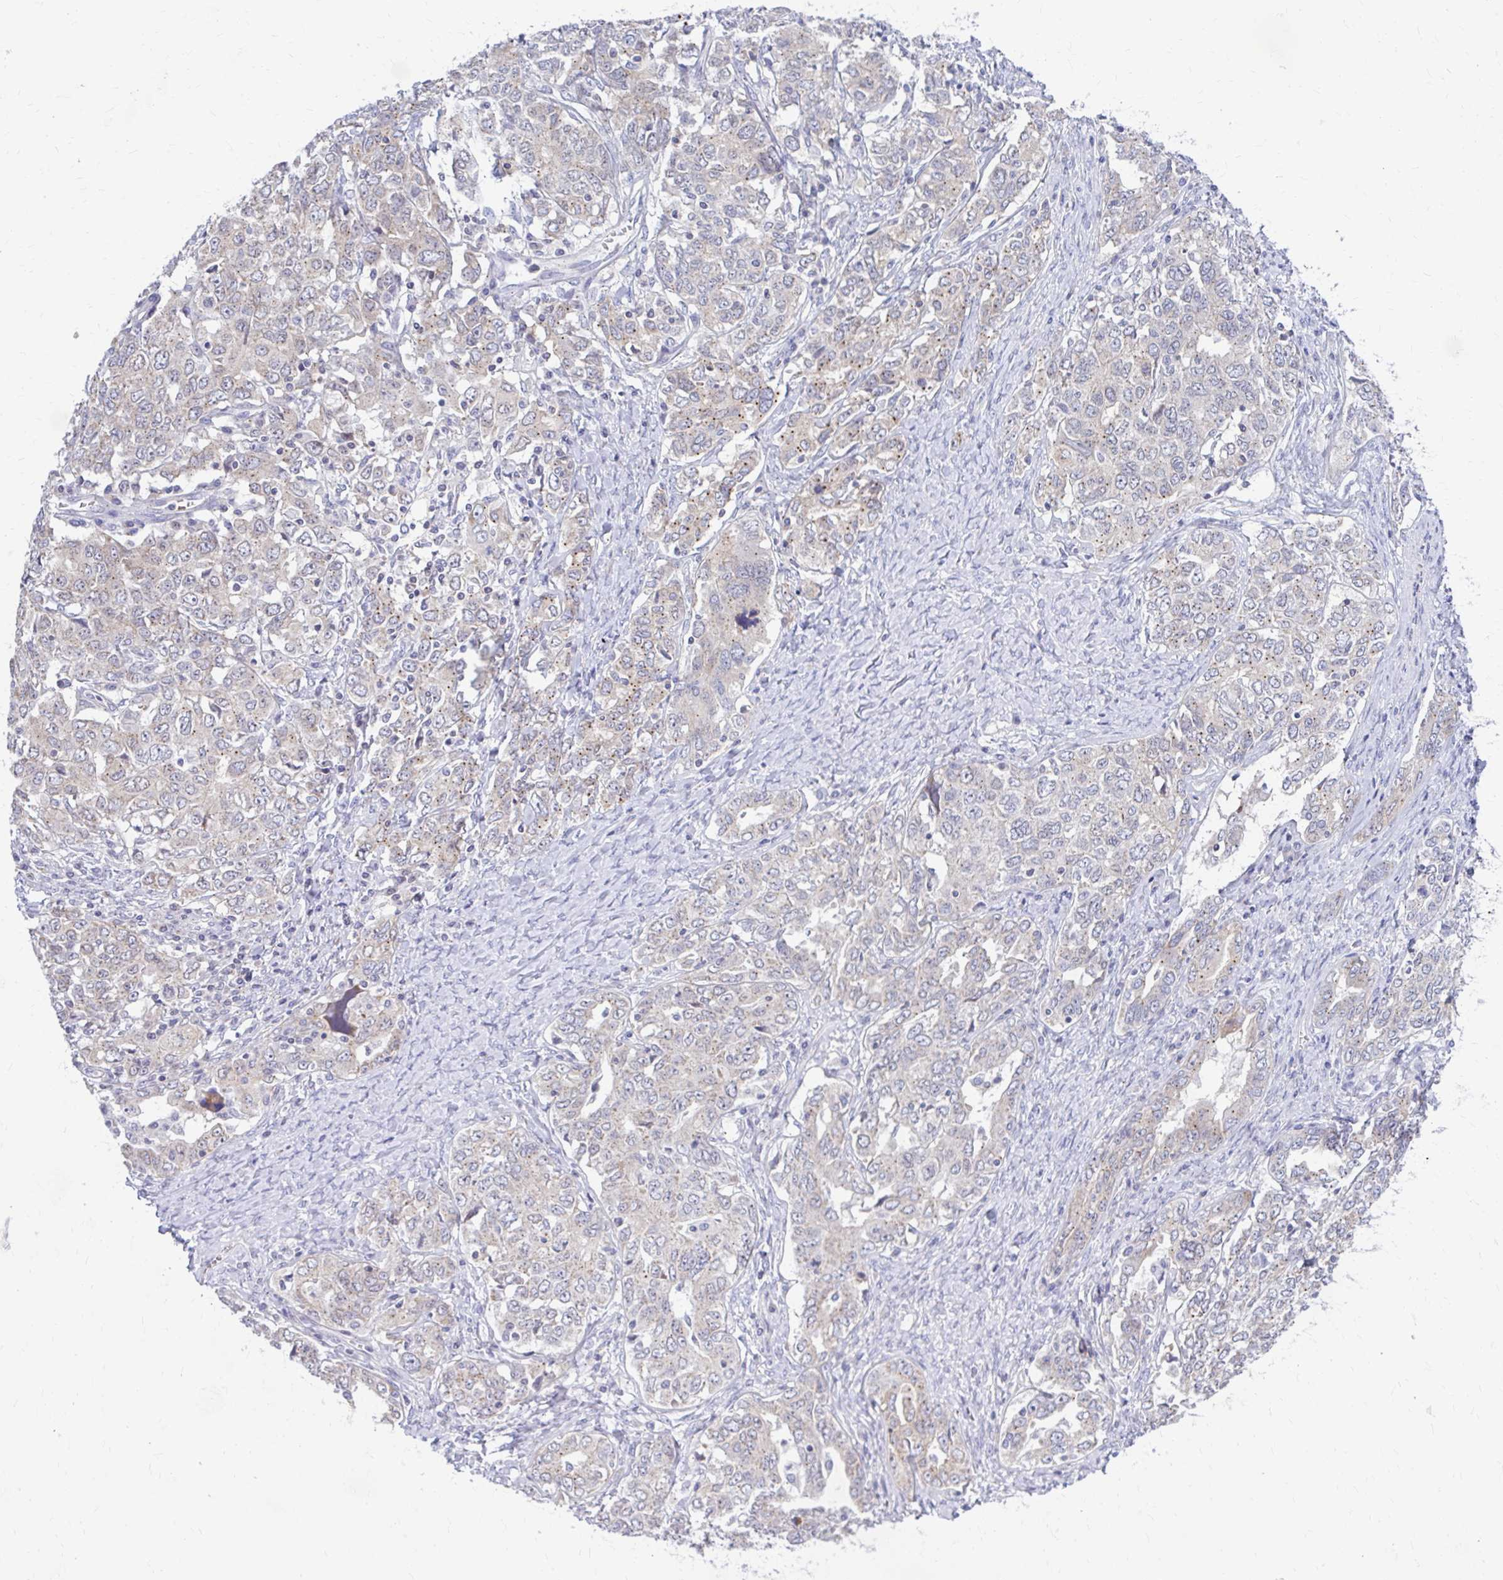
{"staining": {"intensity": "moderate", "quantity": "<25%", "location": "cytoplasmic/membranous"}, "tissue": "ovarian cancer", "cell_type": "Tumor cells", "image_type": "cancer", "snomed": [{"axis": "morphology", "description": "Carcinoma, endometroid"}, {"axis": "topography", "description": "Ovary"}], "caption": "Protein staining demonstrates moderate cytoplasmic/membranous expression in approximately <25% of tumor cells in ovarian cancer (endometroid carcinoma).", "gene": "RADIL", "patient": {"sex": "female", "age": 62}}